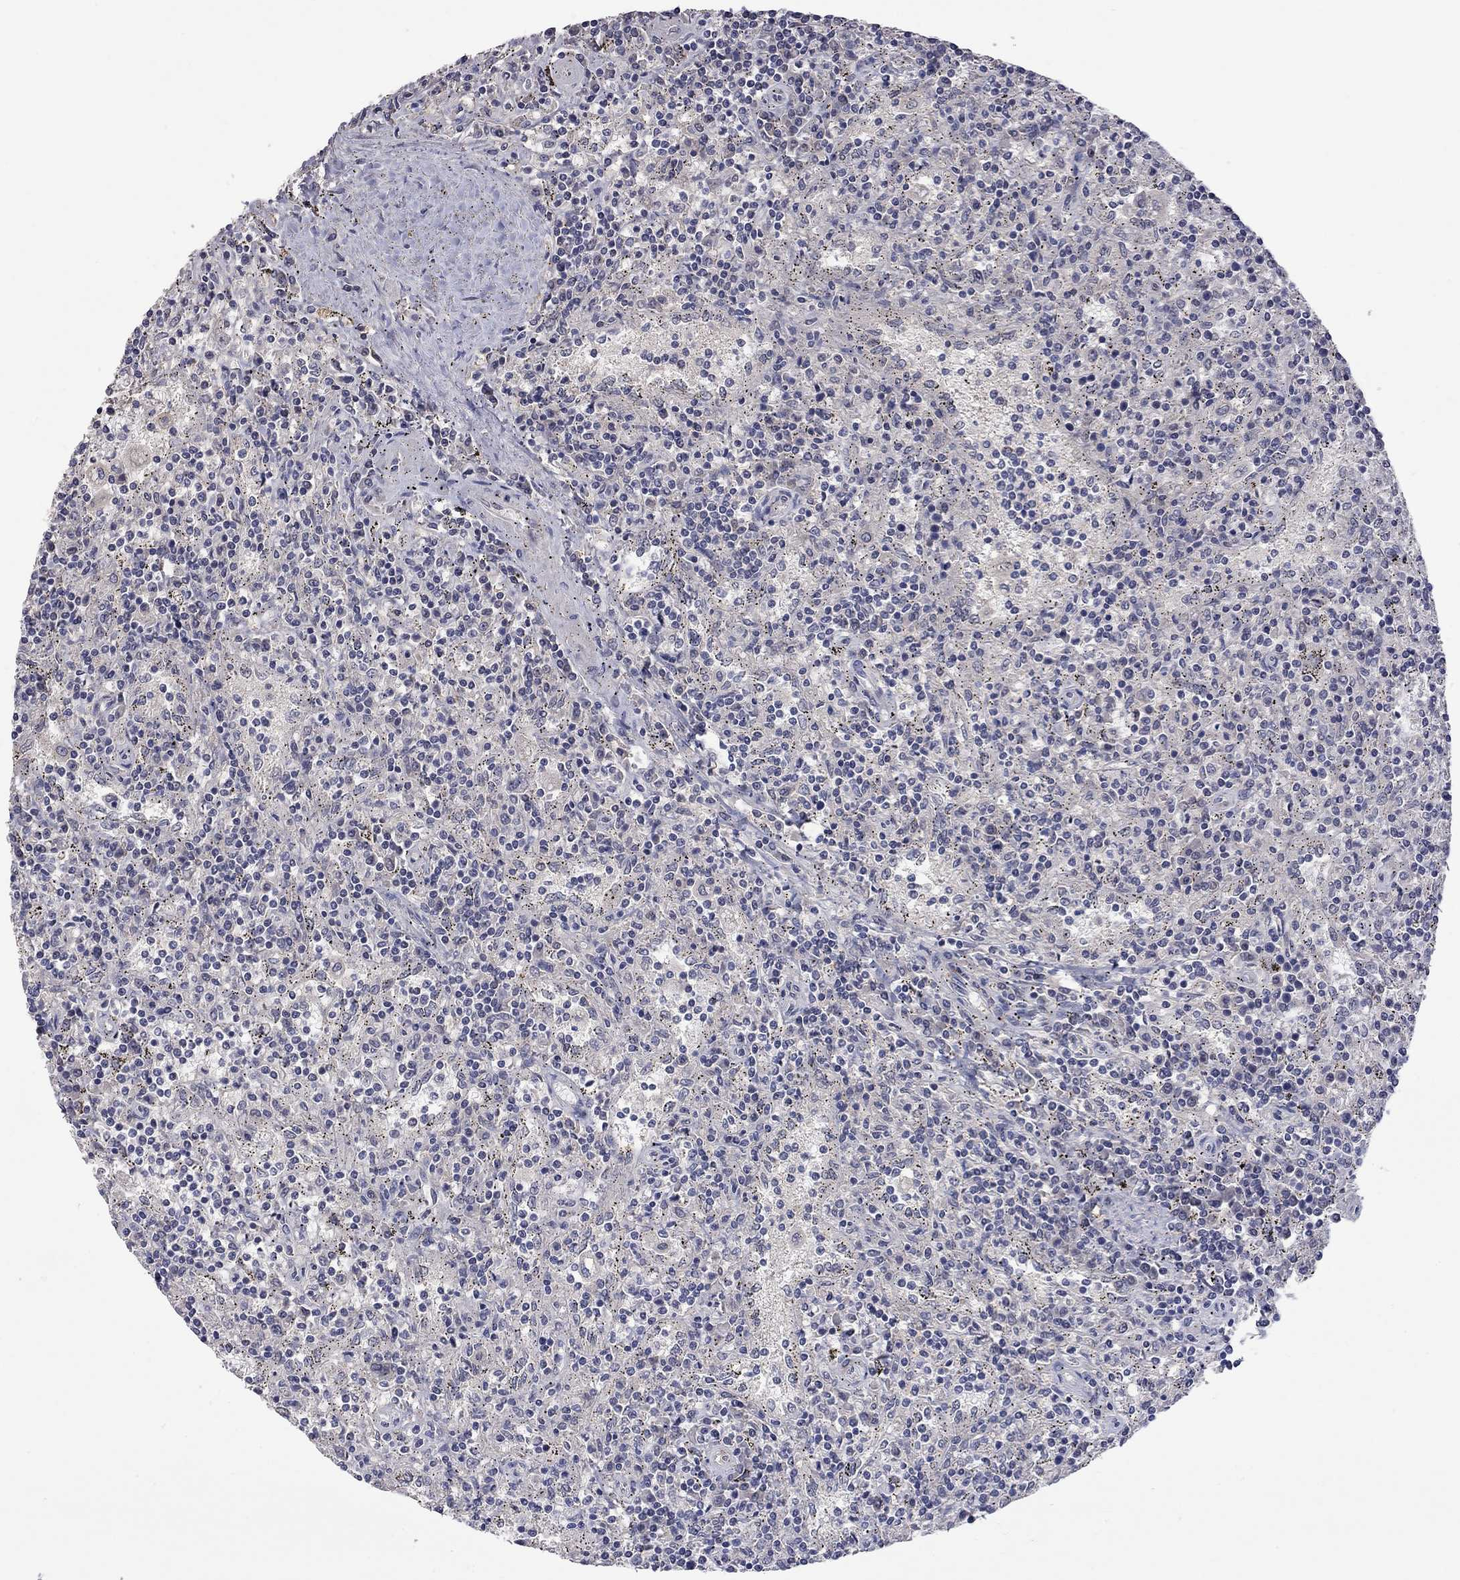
{"staining": {"intensity": "negative", "quantity": "none", "location": "none"}, "tissue": "lymphoma", "cell_type": "Tumor cells", "image_type": "cancer", "snomed": [{"axis": "morphology", "description": "Malignant lymphoma, non-Hodgkin's type, Low grade"}, {"axis": "topography", "description": "Spleen"}], "caption": "Immunohistochemical staining of lymphoma exhibits no significant expression in tumor cells.", "gene": "FABP12", "patient": {"sex": "male", "age": 62}}